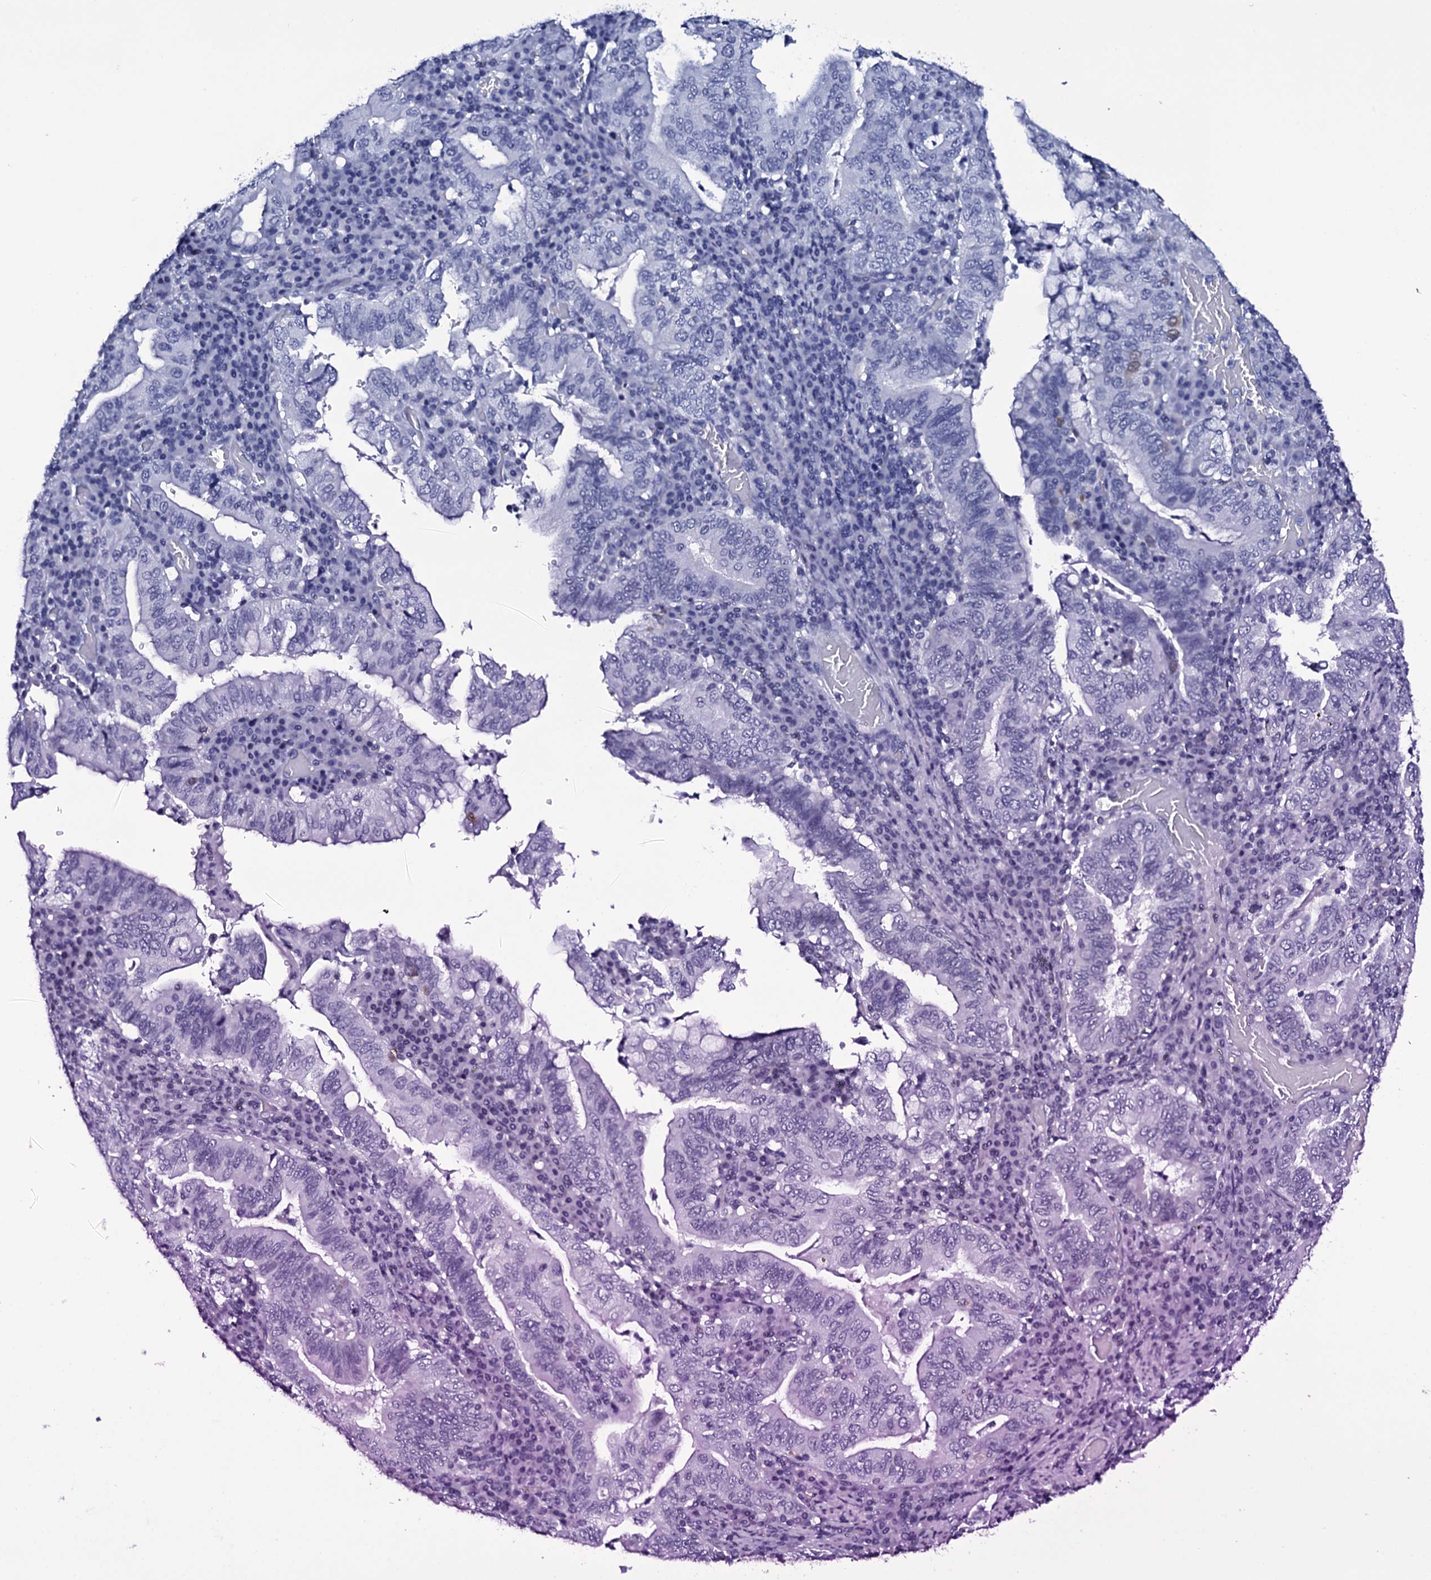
{"staining": {"intensity": "negative", "quantity": "none", "location": "none"}, "tissue": "stomach cancer", "cell_type": "Tumor cells", "image_type": "cancer", "snomed": [{"axis": "morphology", "description": "Normal tissue, NOS"}, {"axis": "morphology", "description": "Adenocarcinoma, NOS"}, {"axis": "topography", "description": "Esophagus"}, {"axis": "topography", "description": "Stomach, upper"}, {"axis": "topography", "description": "Peripheral nerve tissue"}], "caption": "IHC of stomach adenocarcinoma demonstrates no positivity in tumor cells. (Immunohistochemistry, brightfield microscopy, high magnification).", "gene": "ITPRID2", "patient": {"sex": "male", "age": 62}}